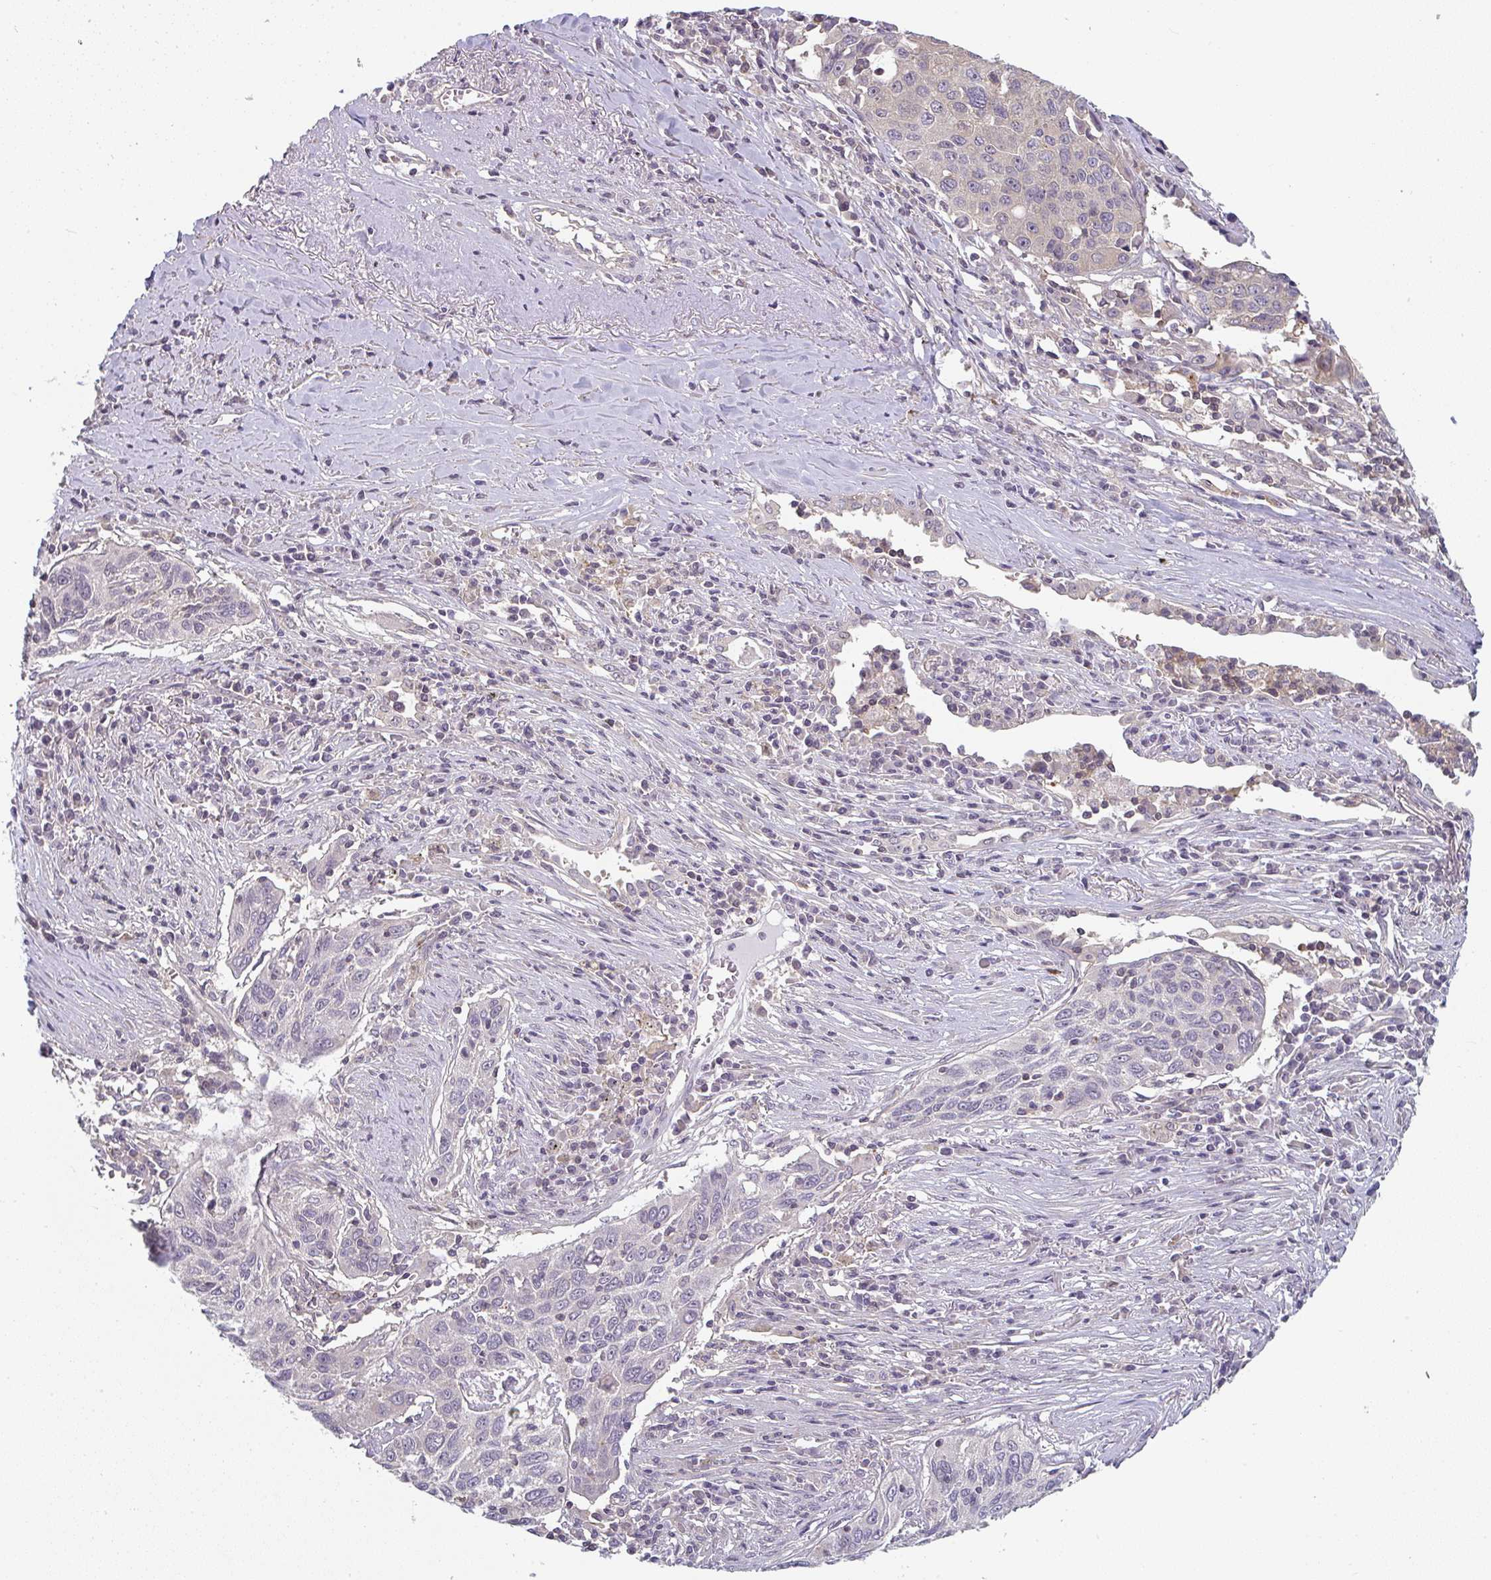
{"staining": {"intensity": "negative", "quantity": "none", "location": "none"}, "tissue": "lung cancer", "cell_type": "Tumor cells", "image_type": "cancer", "snomed": [{"axis": "morphology", "description": "Squamous cell carcinoma, NOS"}, {"axis": "topography", "description": "Lung"}], "caption": "Immunohistochemical staining of human lung cancer (squamous cell carcinoma) reveals no significant positivity in tumor cells. (DAB (3,3'-diaminobenzidine) immunohistochemistry visualized using brightfield microscopy, high magnification).", "gene": "RANGRF", "patient": {"sex": "female", "age": 66}}